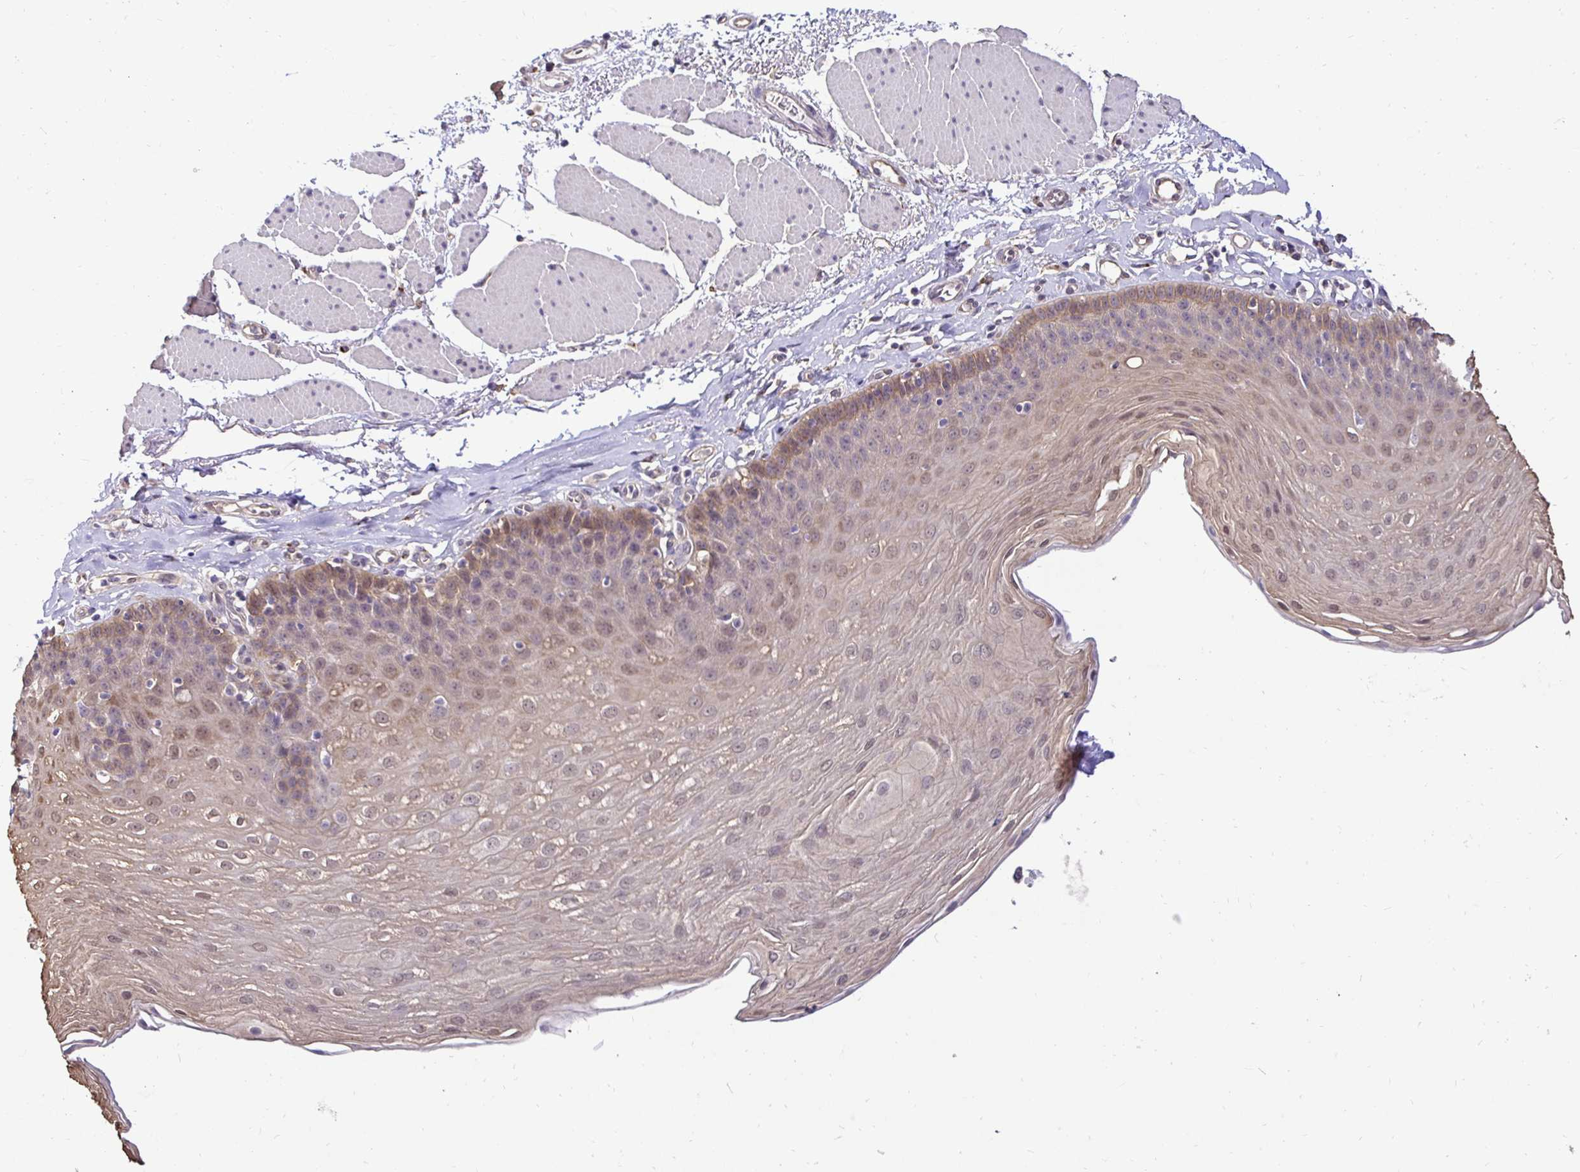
{"staining": {"intensity": "weak", "quantity": "25%-75%", "location": "cytoplasmic/membranous,nuclear"}, "tissue": "esophagus", "cell_type": "Squamous epithelial cells", "image_type": "normal", "snomed": [{"axis": "morphology", "description": "Normal tissue, NOS"}, {"axis": "topography", "description": "Esophagus"}], "caption": "A low amount of weak cytoplasmic/membranous,nuclear staining is identified in about 25%-75% of squamous epithelial cells in unremarkable esophagus.", "gene": "SLC9A1", "patient": {"sex": "female", "age": 81}}